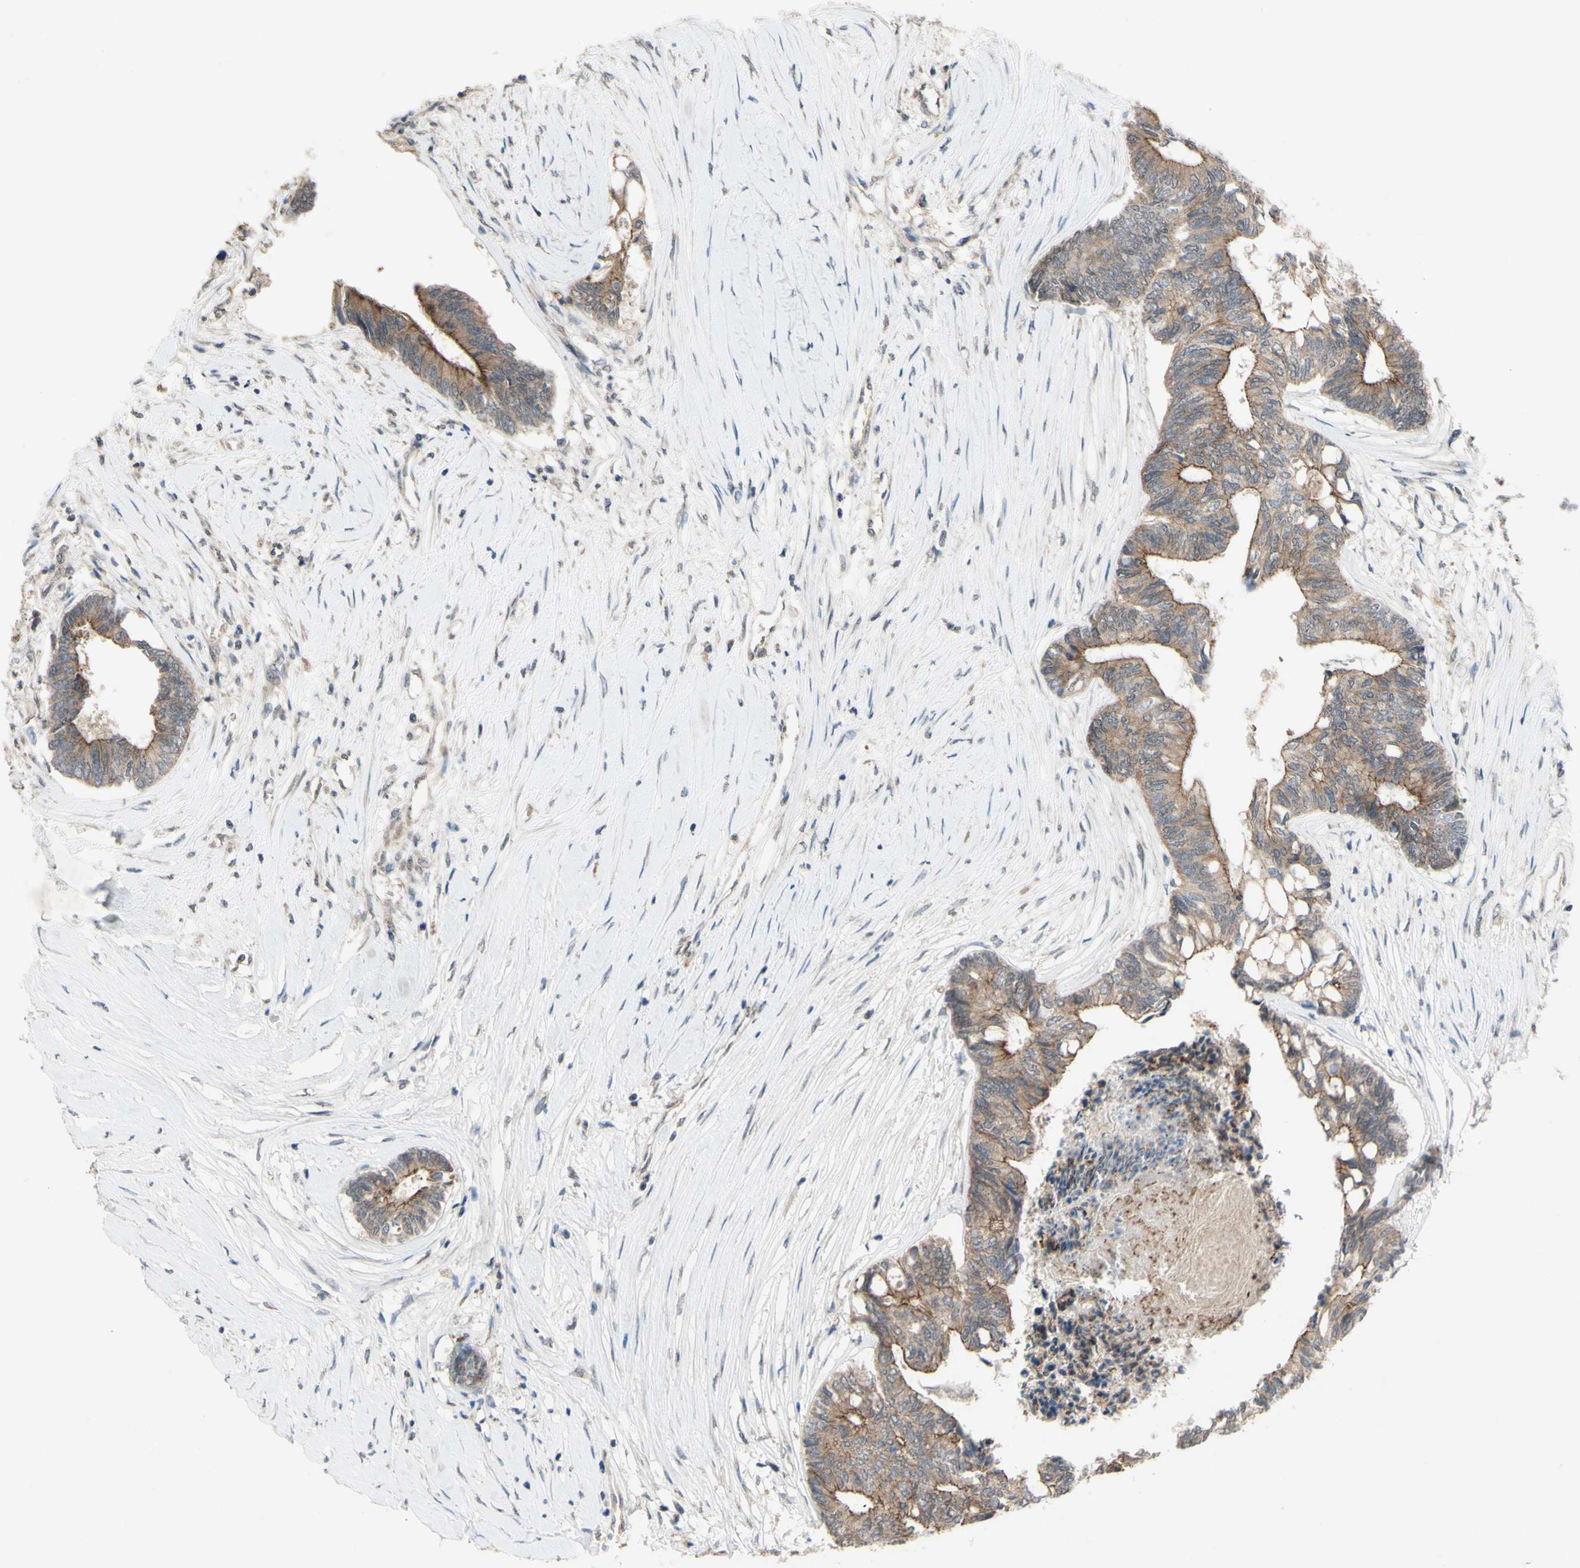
{"staining": {"intensity": "moderate", "quantity": ">75%", "location": "cytoplasmic/membranous"}, "tissue": "colorectal cancer", "cell_type": "Tumor cells", "image_type": "cancer", "snomed": [{"axis": "morphology", "description": "Adenocarcinoma, NOS"}, {"axis": "topography", "description": "Rectum"}], "caption": "The histopathology image displays staining of colorectal cancer (adenocarcinoma), revealing moderate cytoplasmic/membranous protein expression (brown color) within tumor cells.", "gene": "CDCP1", "patient": {"sex": "male", "age": 63}}